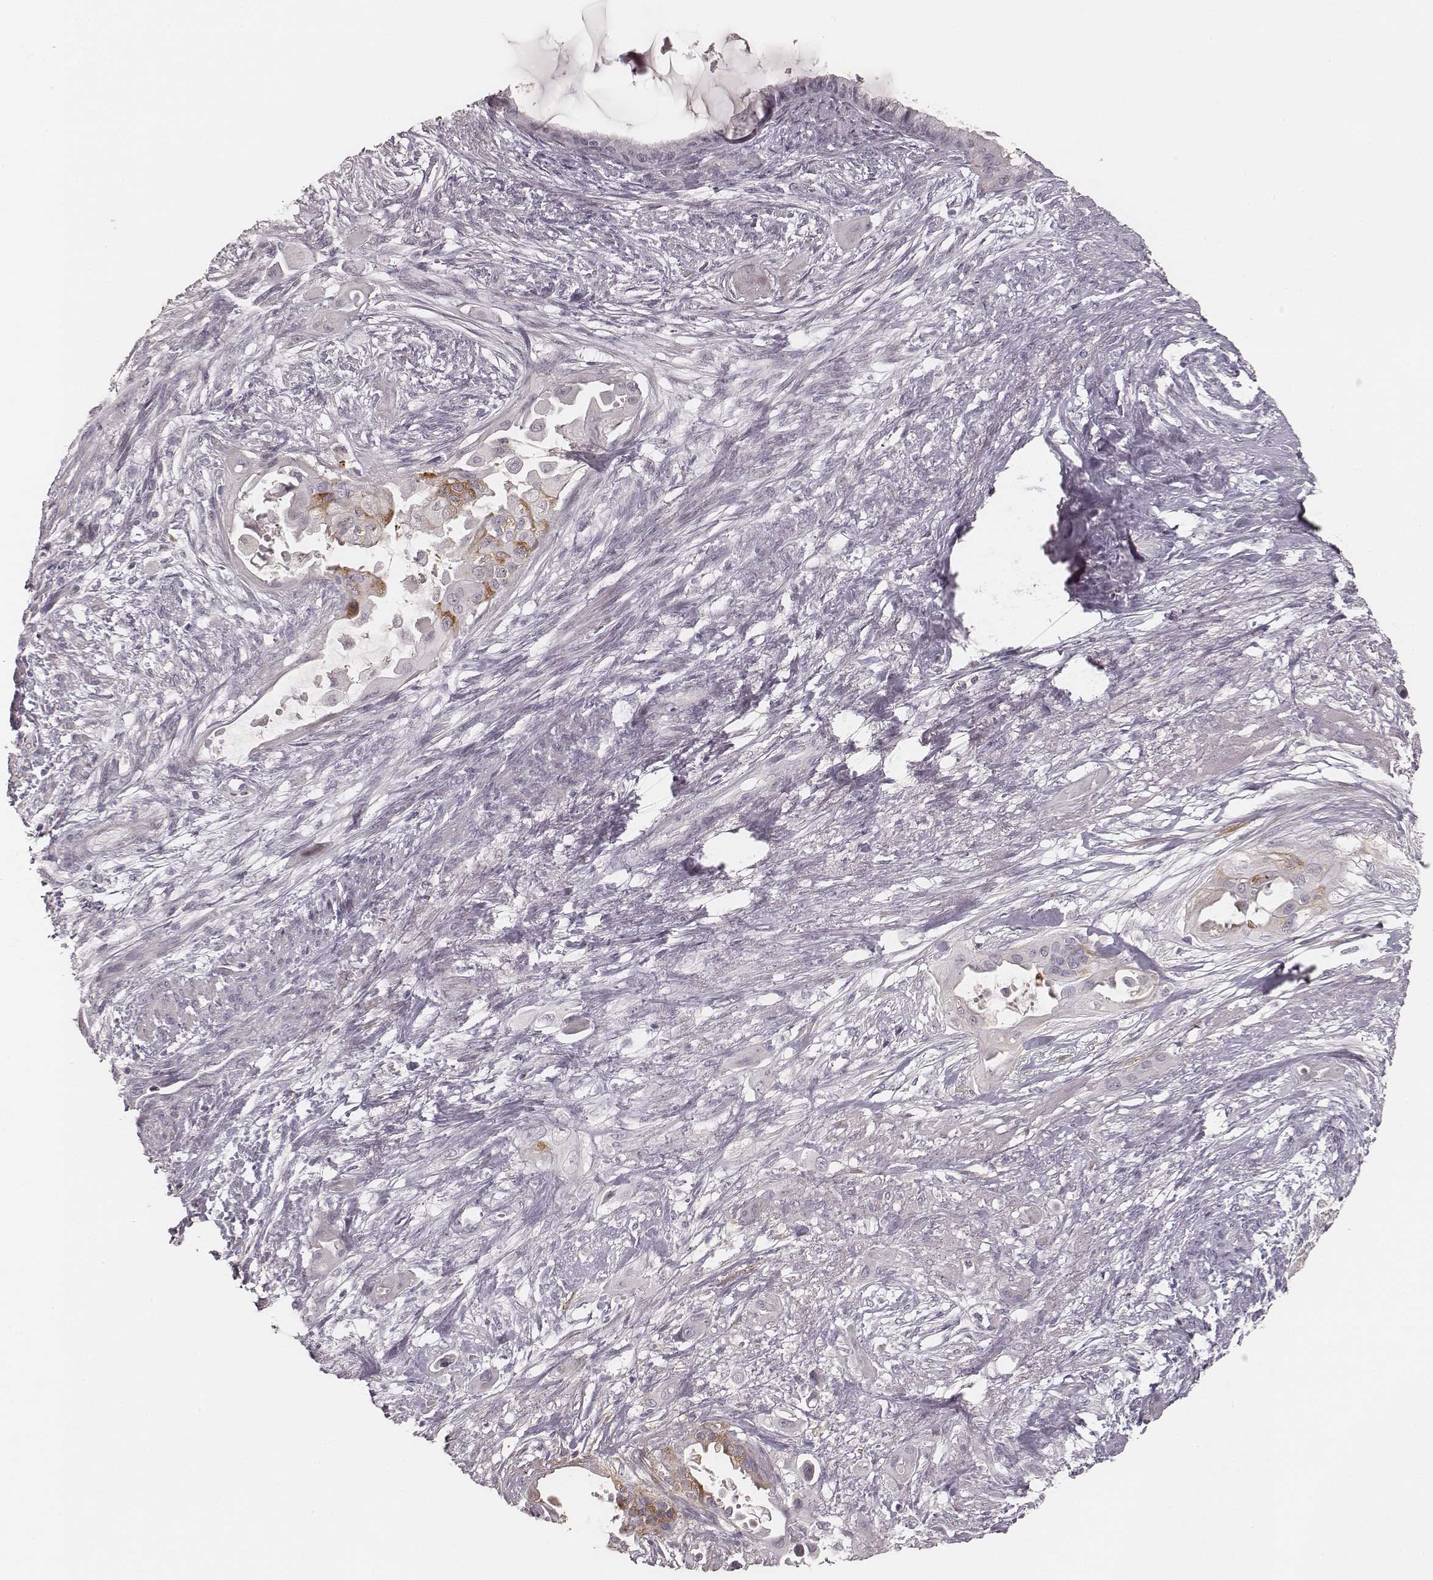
{"staining": {"intensity": "negative", "quantity": "none", "location": "none"}, "tissue": "endometrial cancer", "cell_type": "Tumor cells", "image_type": "cancer", "snomed": [{"axis": "morphology", "description": "Adenocarcinoma, NOS"}, {"axis": "topography", "description": "Endometrium"}], "caption": "DAB (3,3'-diaminobenzidine) immunohistochemical staining of endometrial cancer demonstrates no significant staining in tumor cells.", "gene": "MADCAM1", "patient": {"sex": "female", "age": 86}}